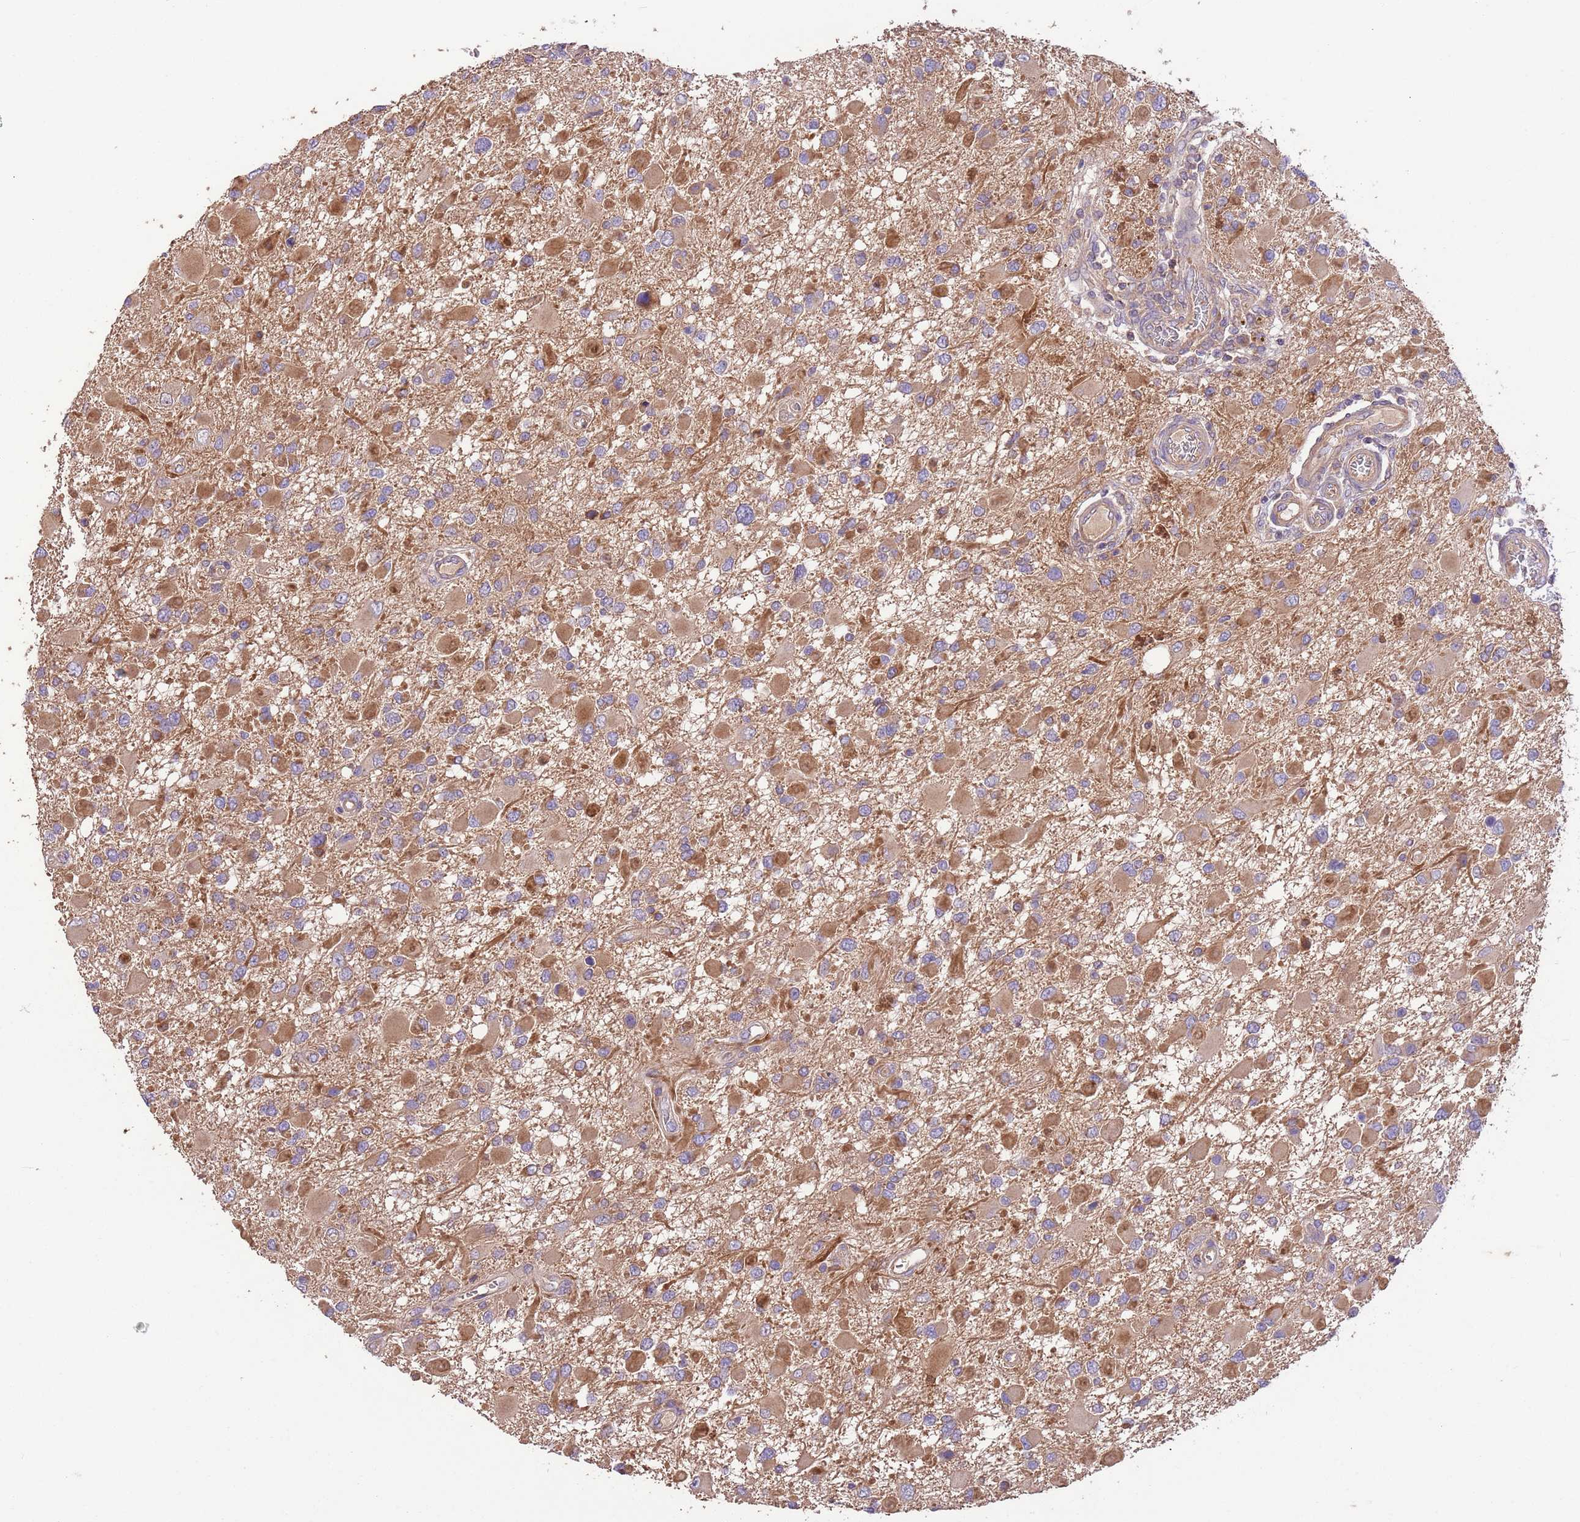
{"staining": {"intensity": "weak", "quantity": "25%-75%", "location": "cytoplasmic/membranous"}, "tissue": "glioma", "cell_type": "Tumor cells", "image_type": "cancer", "snomed": [{"axis": "morphology", "description": "Glioma, malignant, High grade"}, {"axis": "topography", "description": "Brain"}], "caption": "Immunohistochemical staining of glioma reveals low levels of weak cytoplasmic/membranous staining in approximately 25%-75% of tumor cells.", "gene": "FAM89B", "patient": {"sex": "male", "age": 53}}